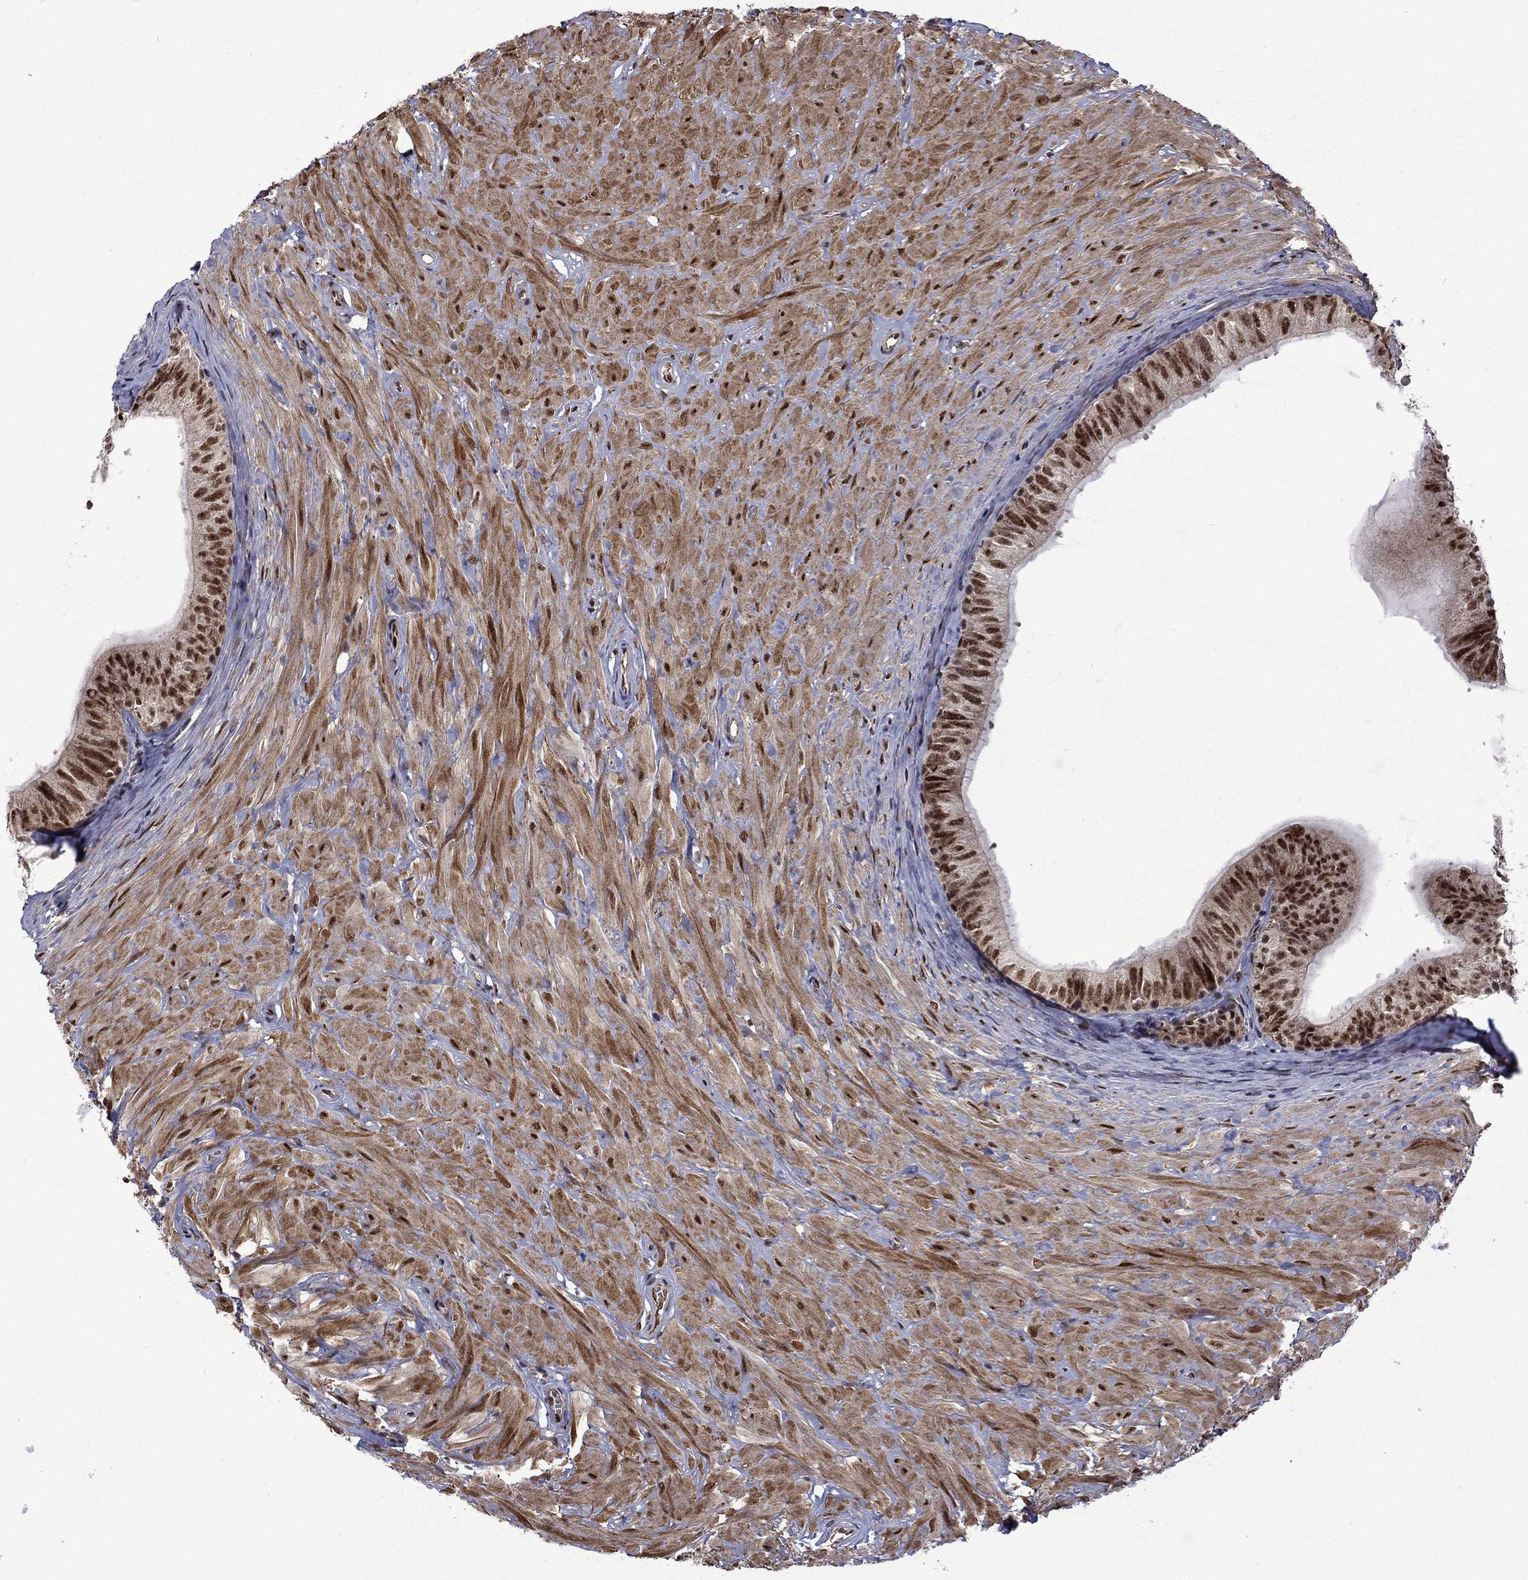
{"staining": {"intensity": "strong", "quantity": ">75%", "location": "nuclear"}, "tissue": "epididymis", "cell_type": "Glandular cells", "image_type": "normal", "snomed": [{"axis": "morphology", "description": "Normal tissue, NOS"}, {"axis": "topography", "description": "Epididymis"}, {"axis": "topography", "description": "Vas deferens"}], "caption": "IHC micrograph of unremarkable epididymis: epididymis stained using immunohistochemistry (IHC) displays high levels of strong protein expression localized specifically in the nuclear of glandular cells, appearing as a nuclear brown color.", "gene": "KPNA3", "patient": {"sex": "male", "age": 23}}